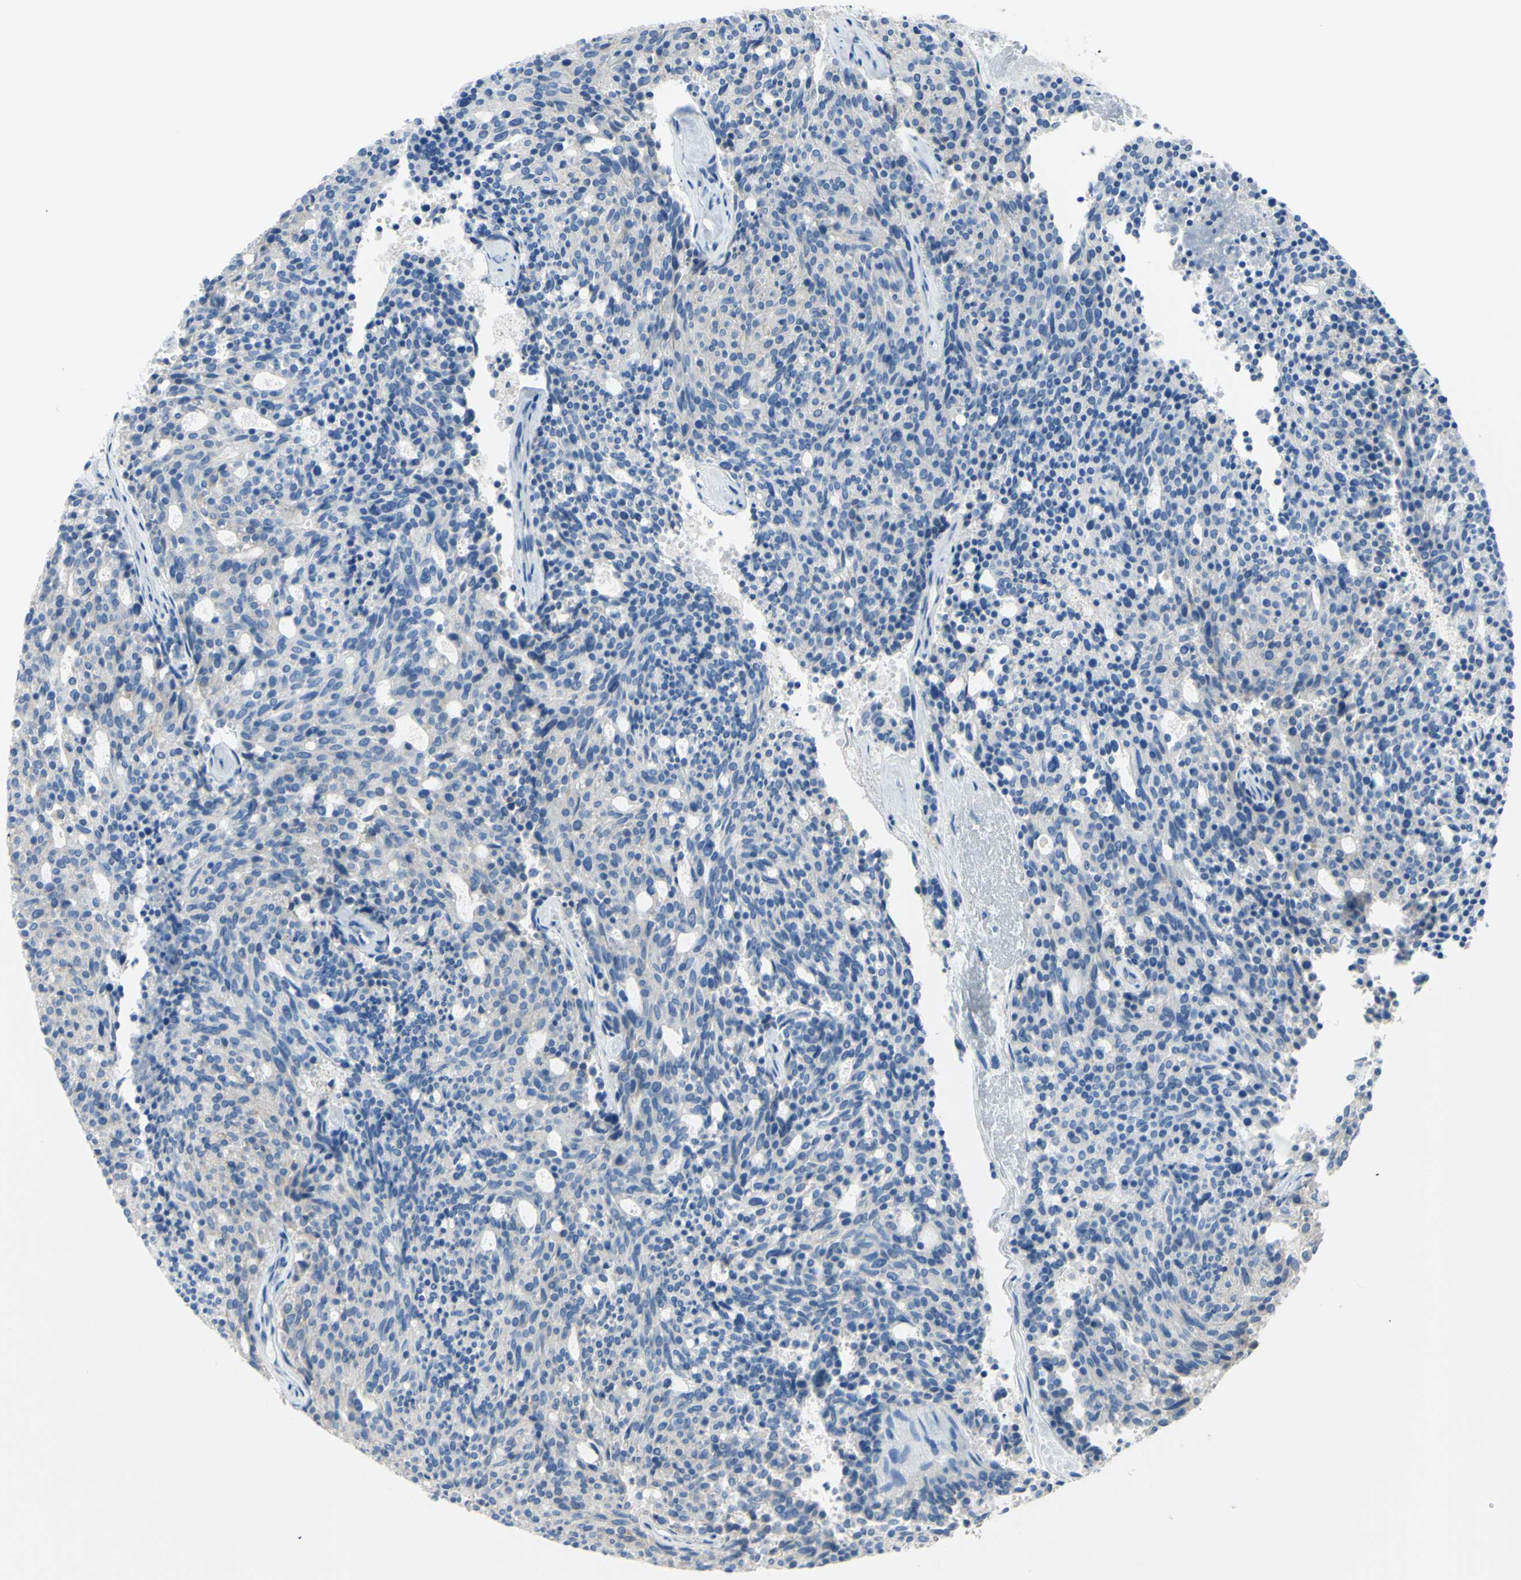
{"staining": {"intensity": "negative", "quantity": "none", "location": "none"}, "tissue": "carcinoid", "cell_type": "Tumor cells", "image_type": "cancer", "snomed": [{"axis": "morphology", "description": "Carcinoid, malignant, NOS"}, {"axis": "topography", "description": "Pancreas"}], "caption": "Immunohistochemistry of human carcinoid exhibits no positivity in tumor cells.", "gene": "FDFT1", "patient": {"sex": "female", "age": 54}}